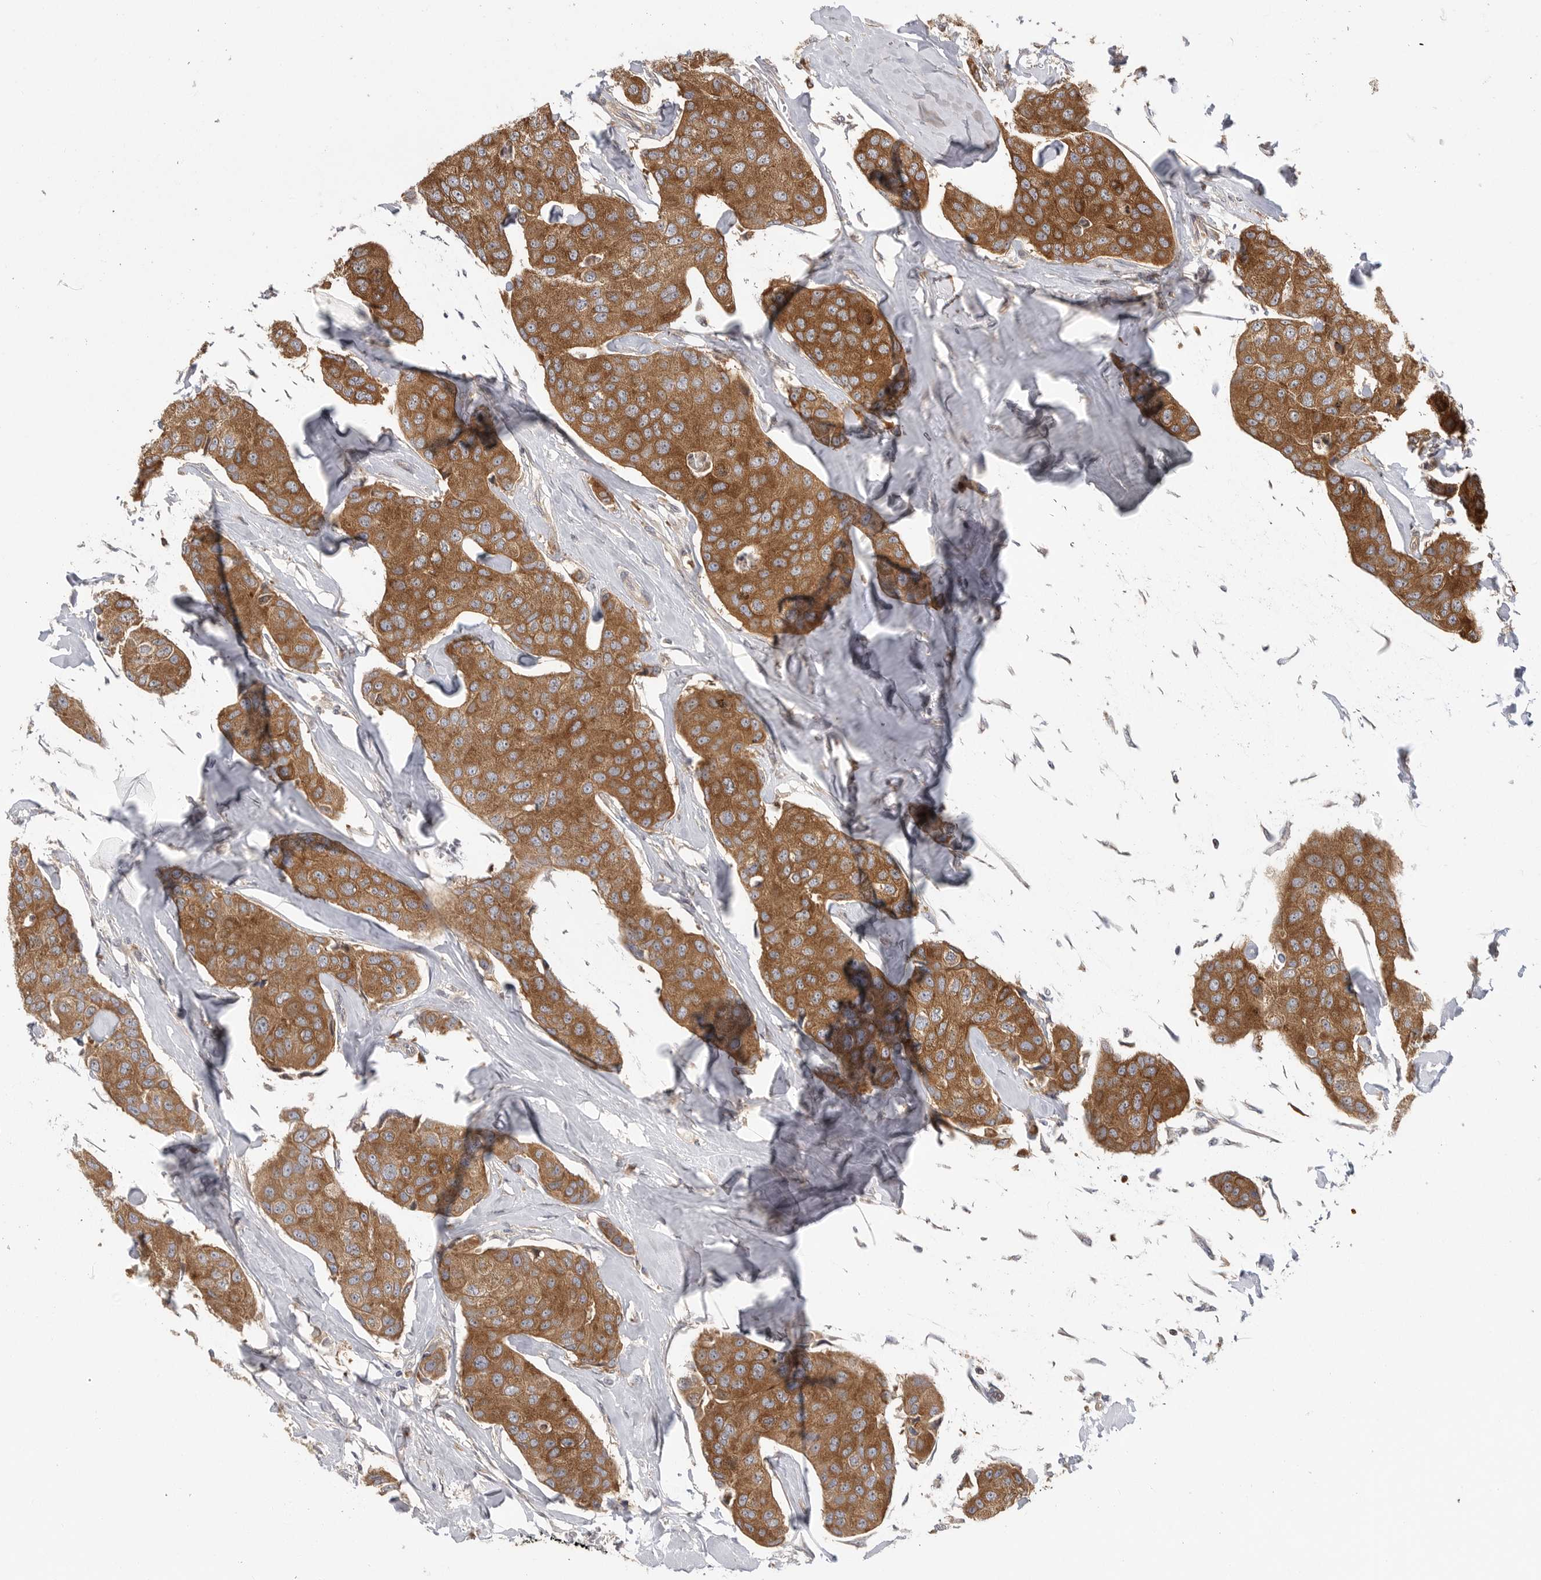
{"staining": {"intensity": "moderate", "quantity": ">75%", "location": "cytoplasmic/membranous"}, "tissue": "breast cancer", "cell_type": "Tumor cells", "image_type": "cancer", "snomed": [{"axis": "morphology", "description": "Duct carcinoma"}, {"axis": "topography", "description": "Breast"}], "caption": "Invasive ductal carcinoma (breast) stained for a protein reveals moderate cytoplasmic/membranous positivity in tumor cells.", "gene": "OXR1", "patient": {"sex": "female", "age": 80}}